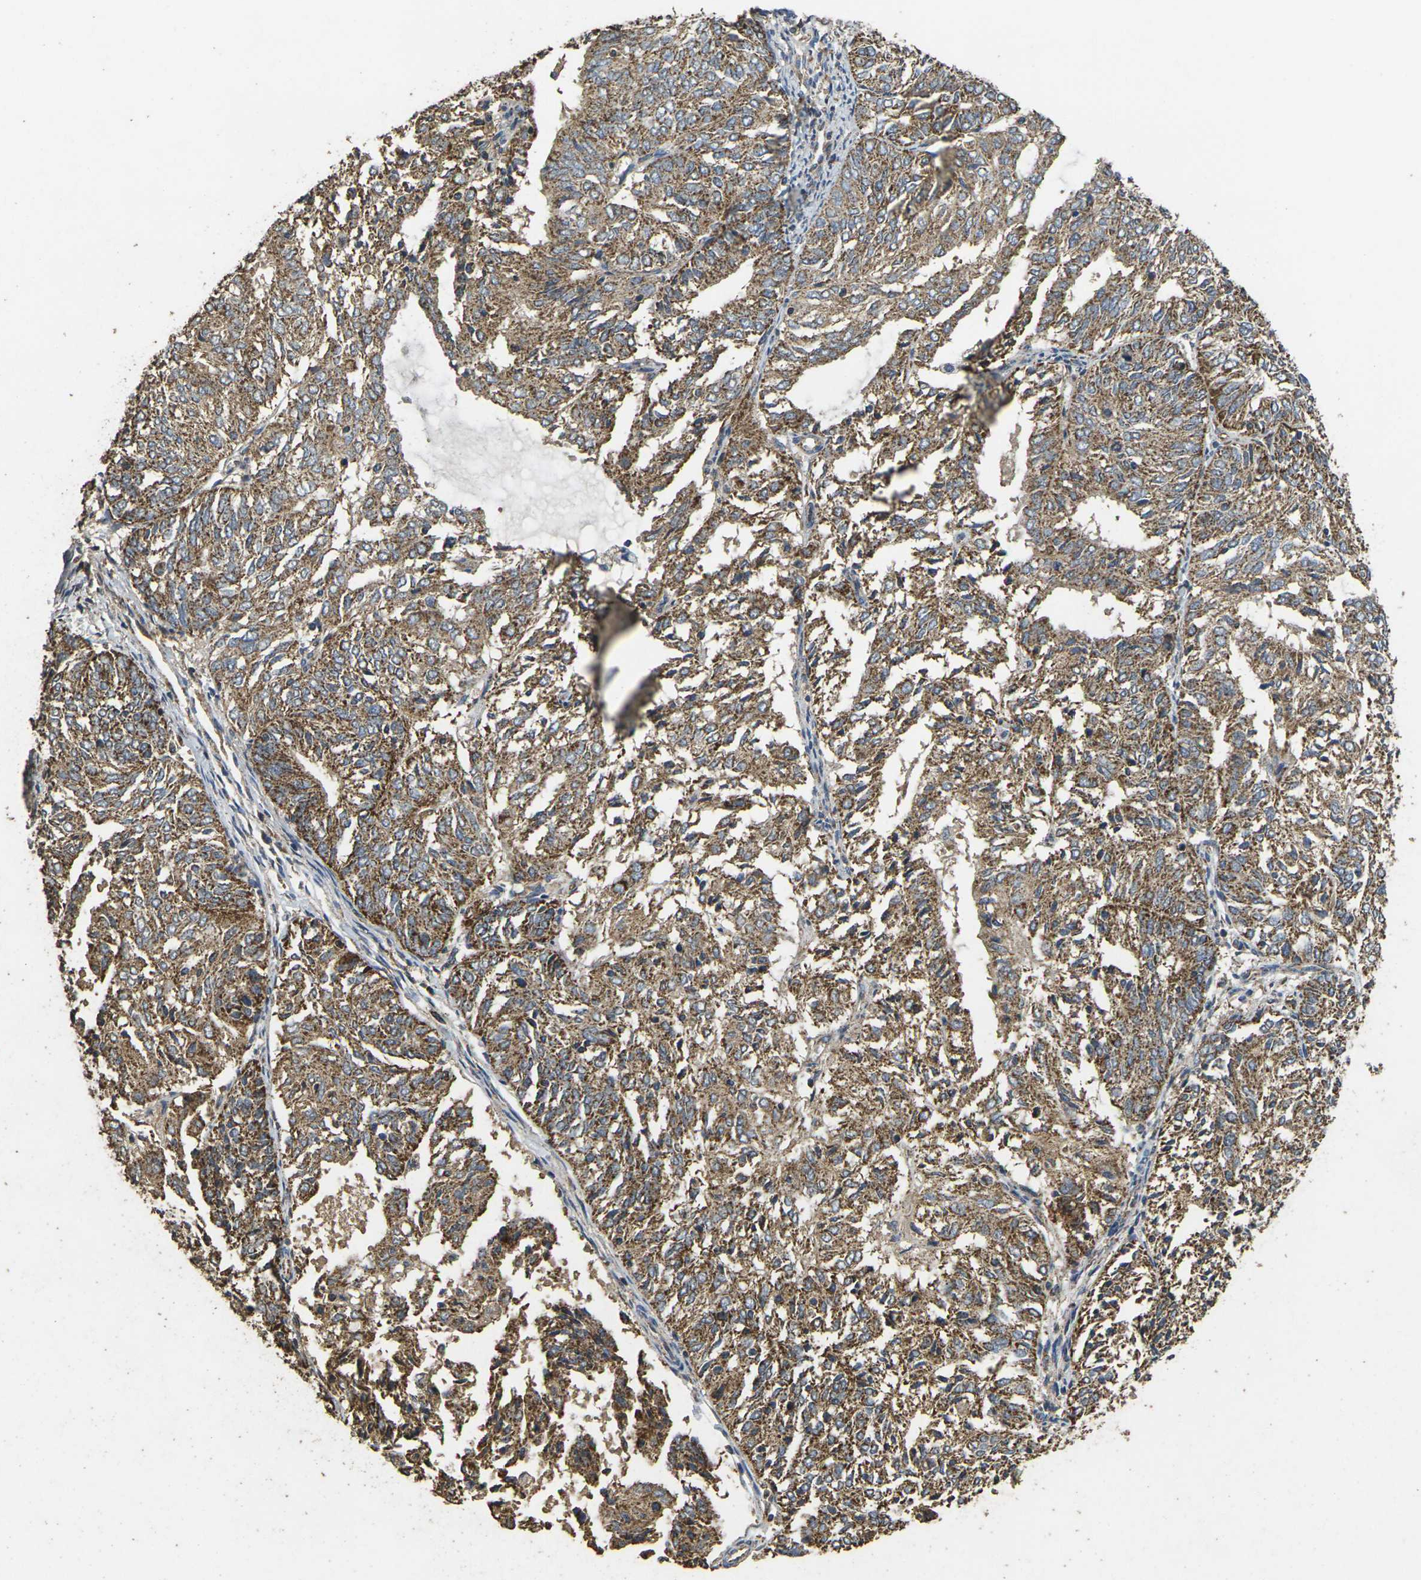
{"staining": {"intensity": "moderate", "quantity": ">75%", "location": "cytoplasmic/membranous"}, "tissue": "endometrial cancer", "cell_type": "Tumor cells", "image_type": "cancer", "snomed": [{"axis": "morphology", "description": "Adenocarcinoma, NOS"}, {"axis": "topography", "description": "Uterus"}], "caption": "Immunohistochemical staining of endometrial cancer reveals moderate cytoplasmic/membranous protein positivity in about >75% of tumor cells.", "gene": "MAPK11", "patient": {"sex": "female", "age": 60}}